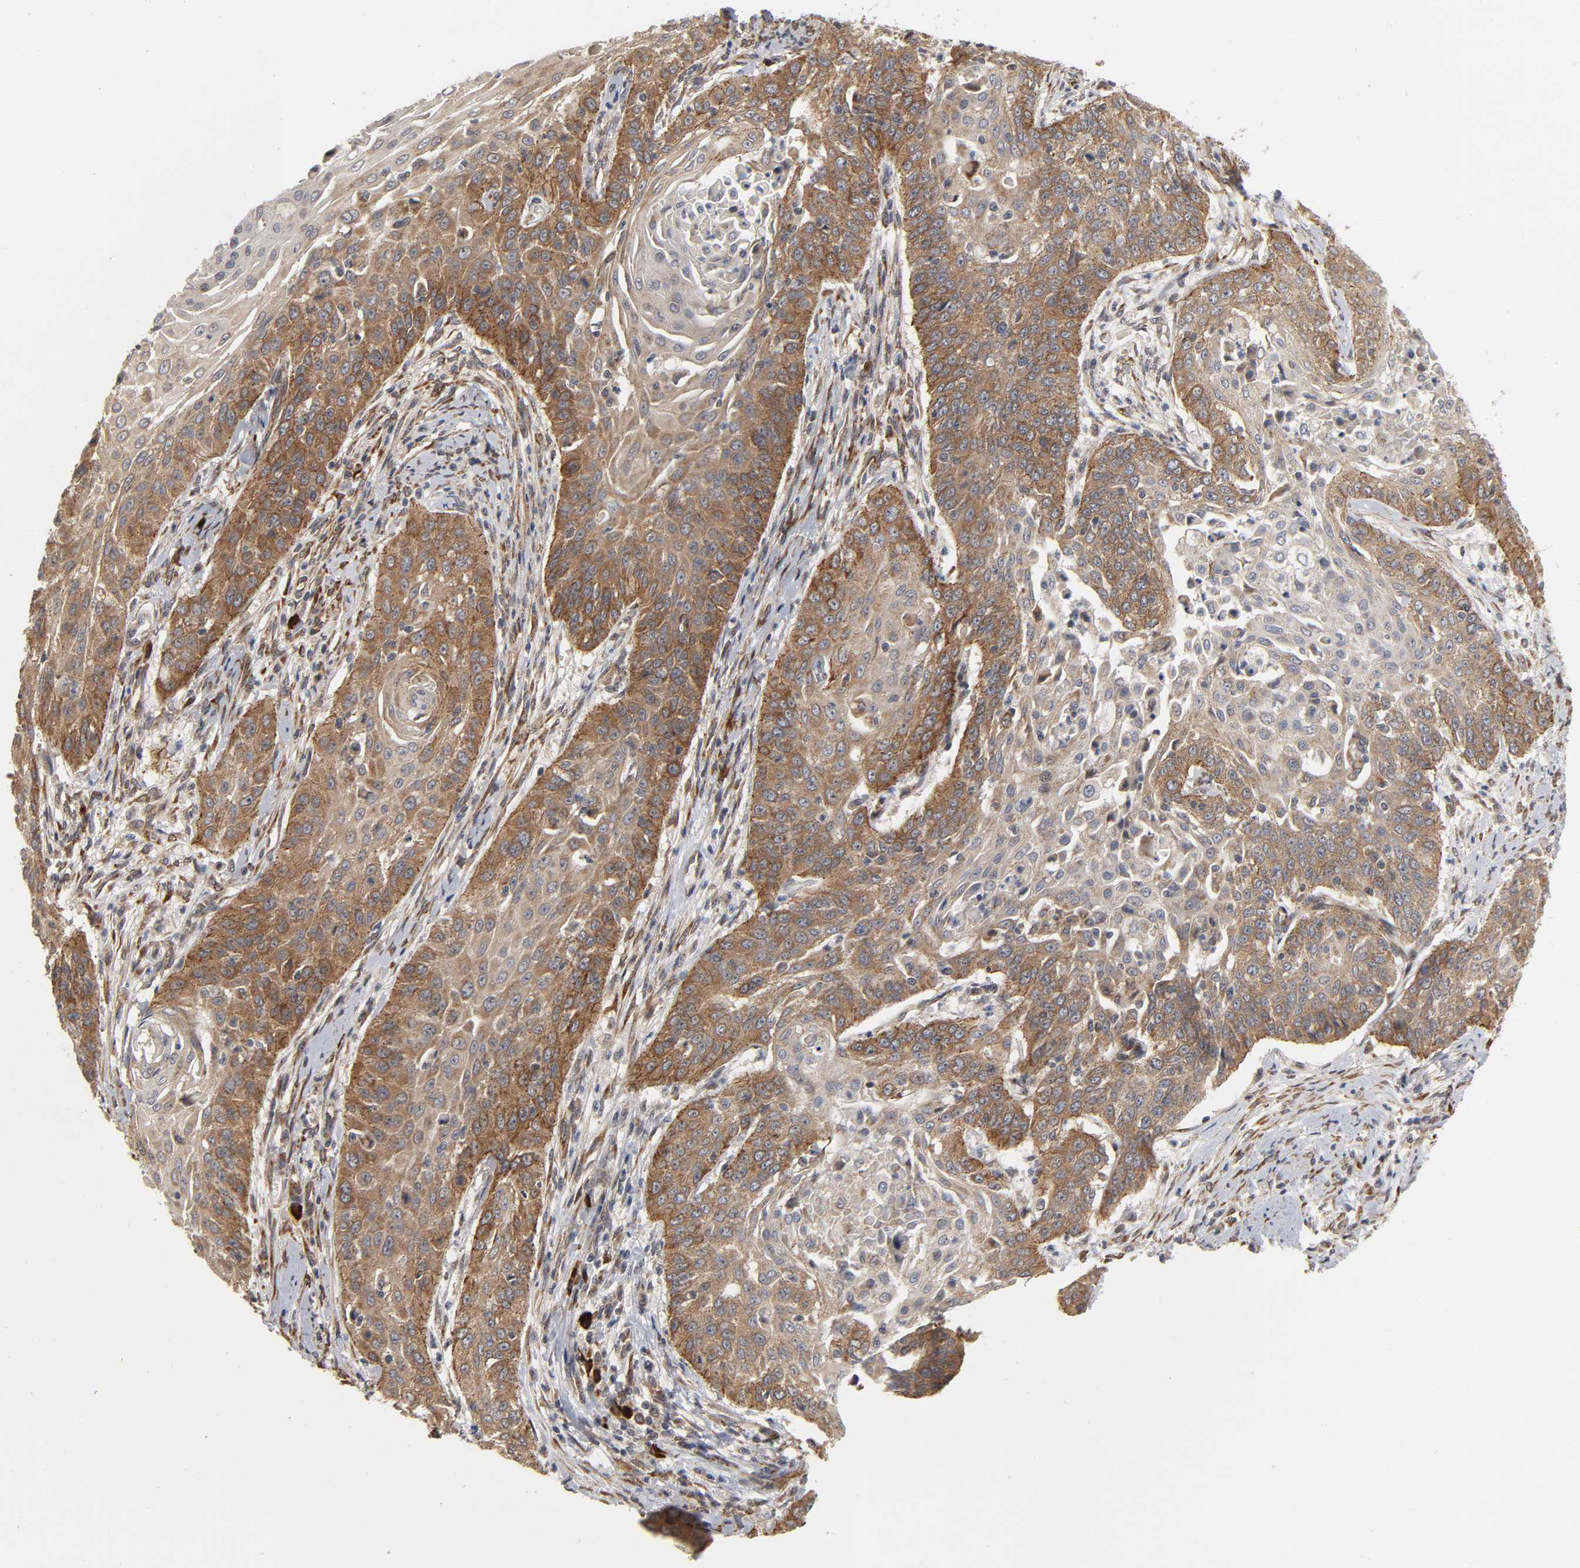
{"staining": {"intensity": "moderate", "quantity": ">75%", "location": "cytoplasmic/membranous"}, "tissue": "cervical cancer", "cell_type": "Tumor cells", "image_type": "cancer", "snomed": [{"axis": "morphology", "description": "Squamous cell carcinoma, NOS"}, {"axis": "topography", "description": "Cervix"}], "caption": "The histopathology image reveals staining of squamous cell carcinoma (cervical), revealing moderate cytoplasmic/membranous protein expression (brown color) within tumor cells.", "gene": "SLC30A9", "patient": {"sex": "female", "age": 33}}